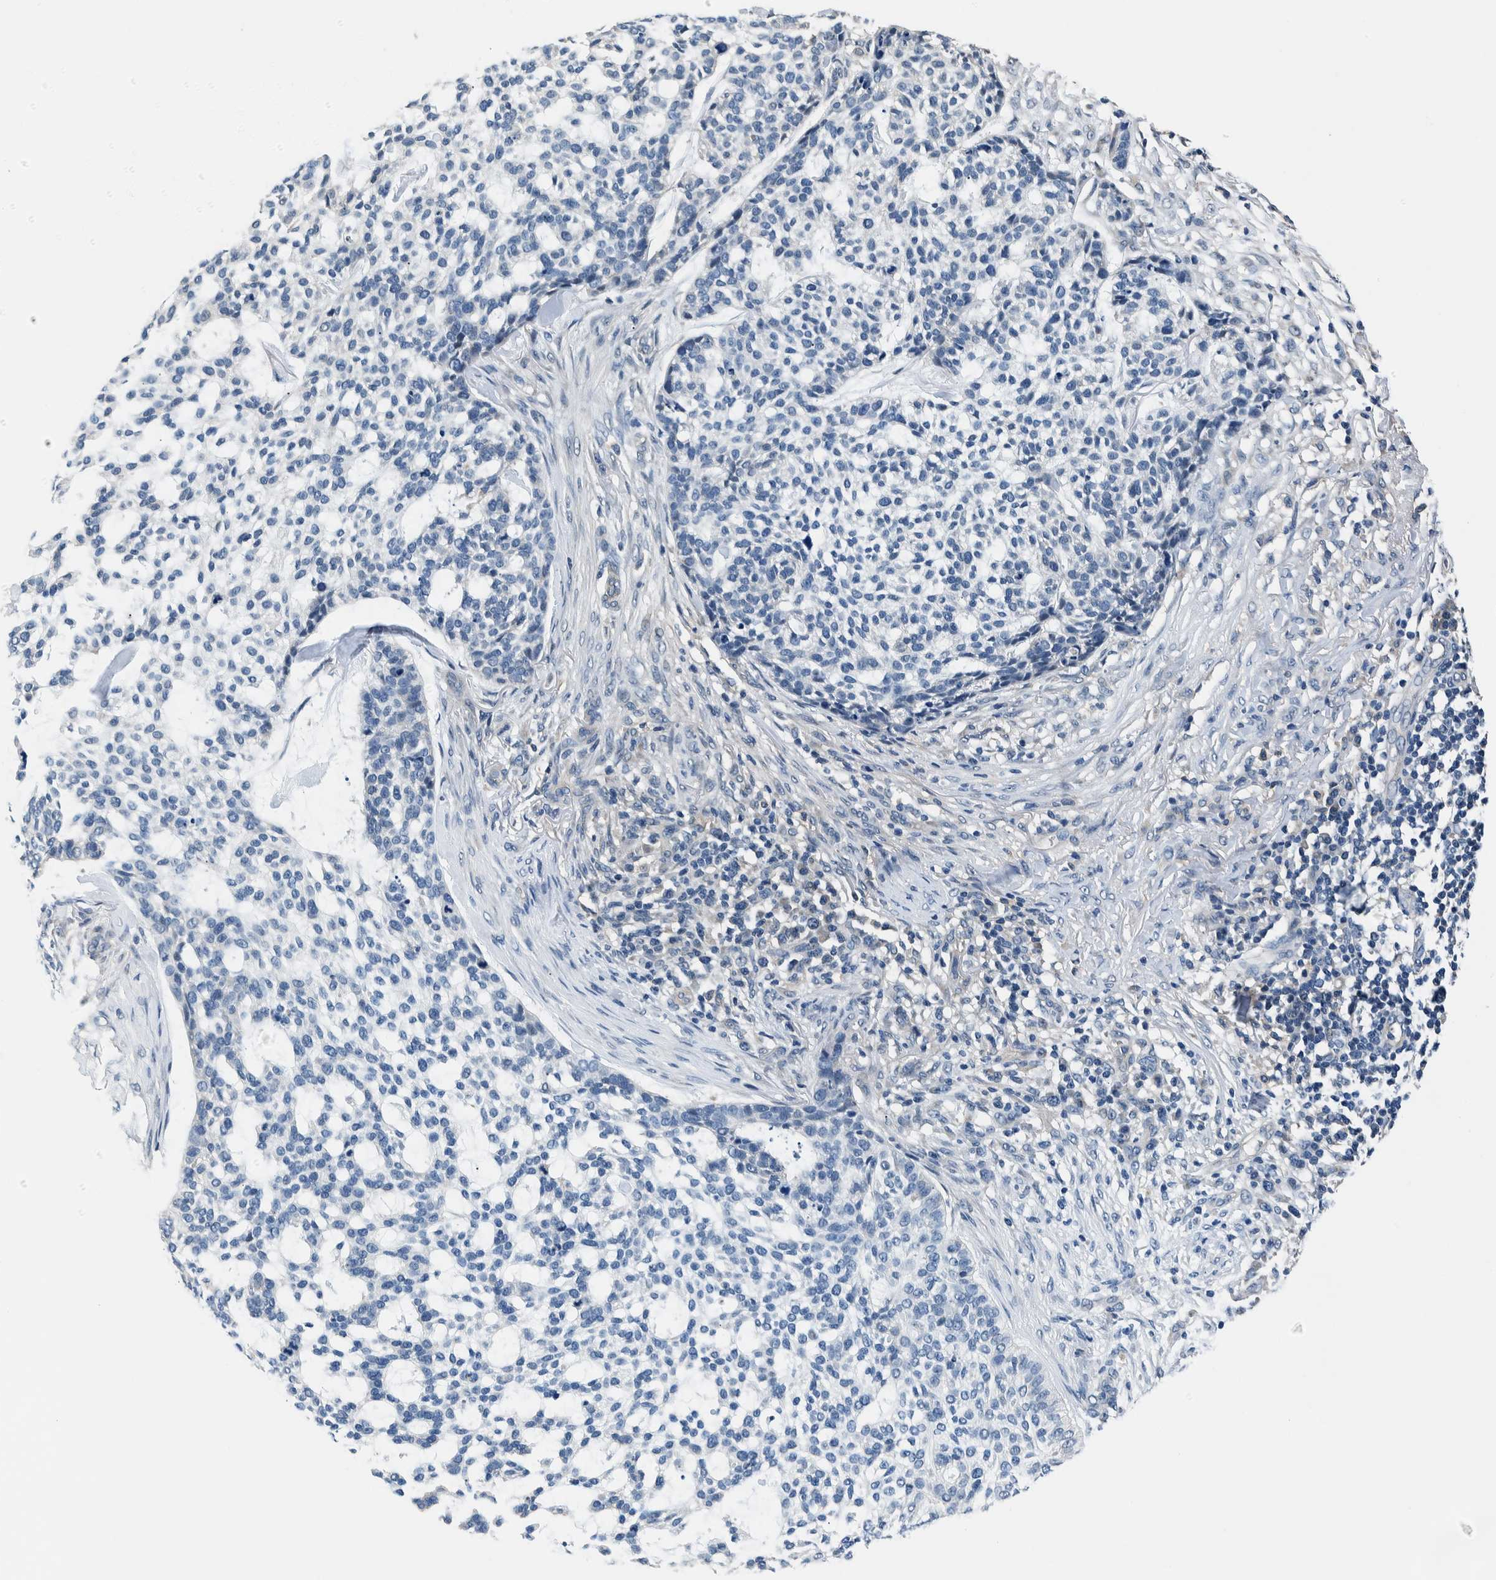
{"staining": {"intensity": "negative", "quantity": "none", "location": "none"}, "tissue": "skin cancer", "cell_type": "Tumor cells", "image_type": "cancer", "snomed": [{"axis": "morphology", "description": "Basal cell carcinoma"}, {"axis": "topography", "description": "Skin"}], "caption": "Immunohistochemistry (IHC) of human skin basal cell carcinoma displays no positivity in tumor cells. (DAB IHC visualized using brightfield microscopy, high magnification).", "gene": "NIBAN2", "patient": {"sex": "female", "age": 64}}